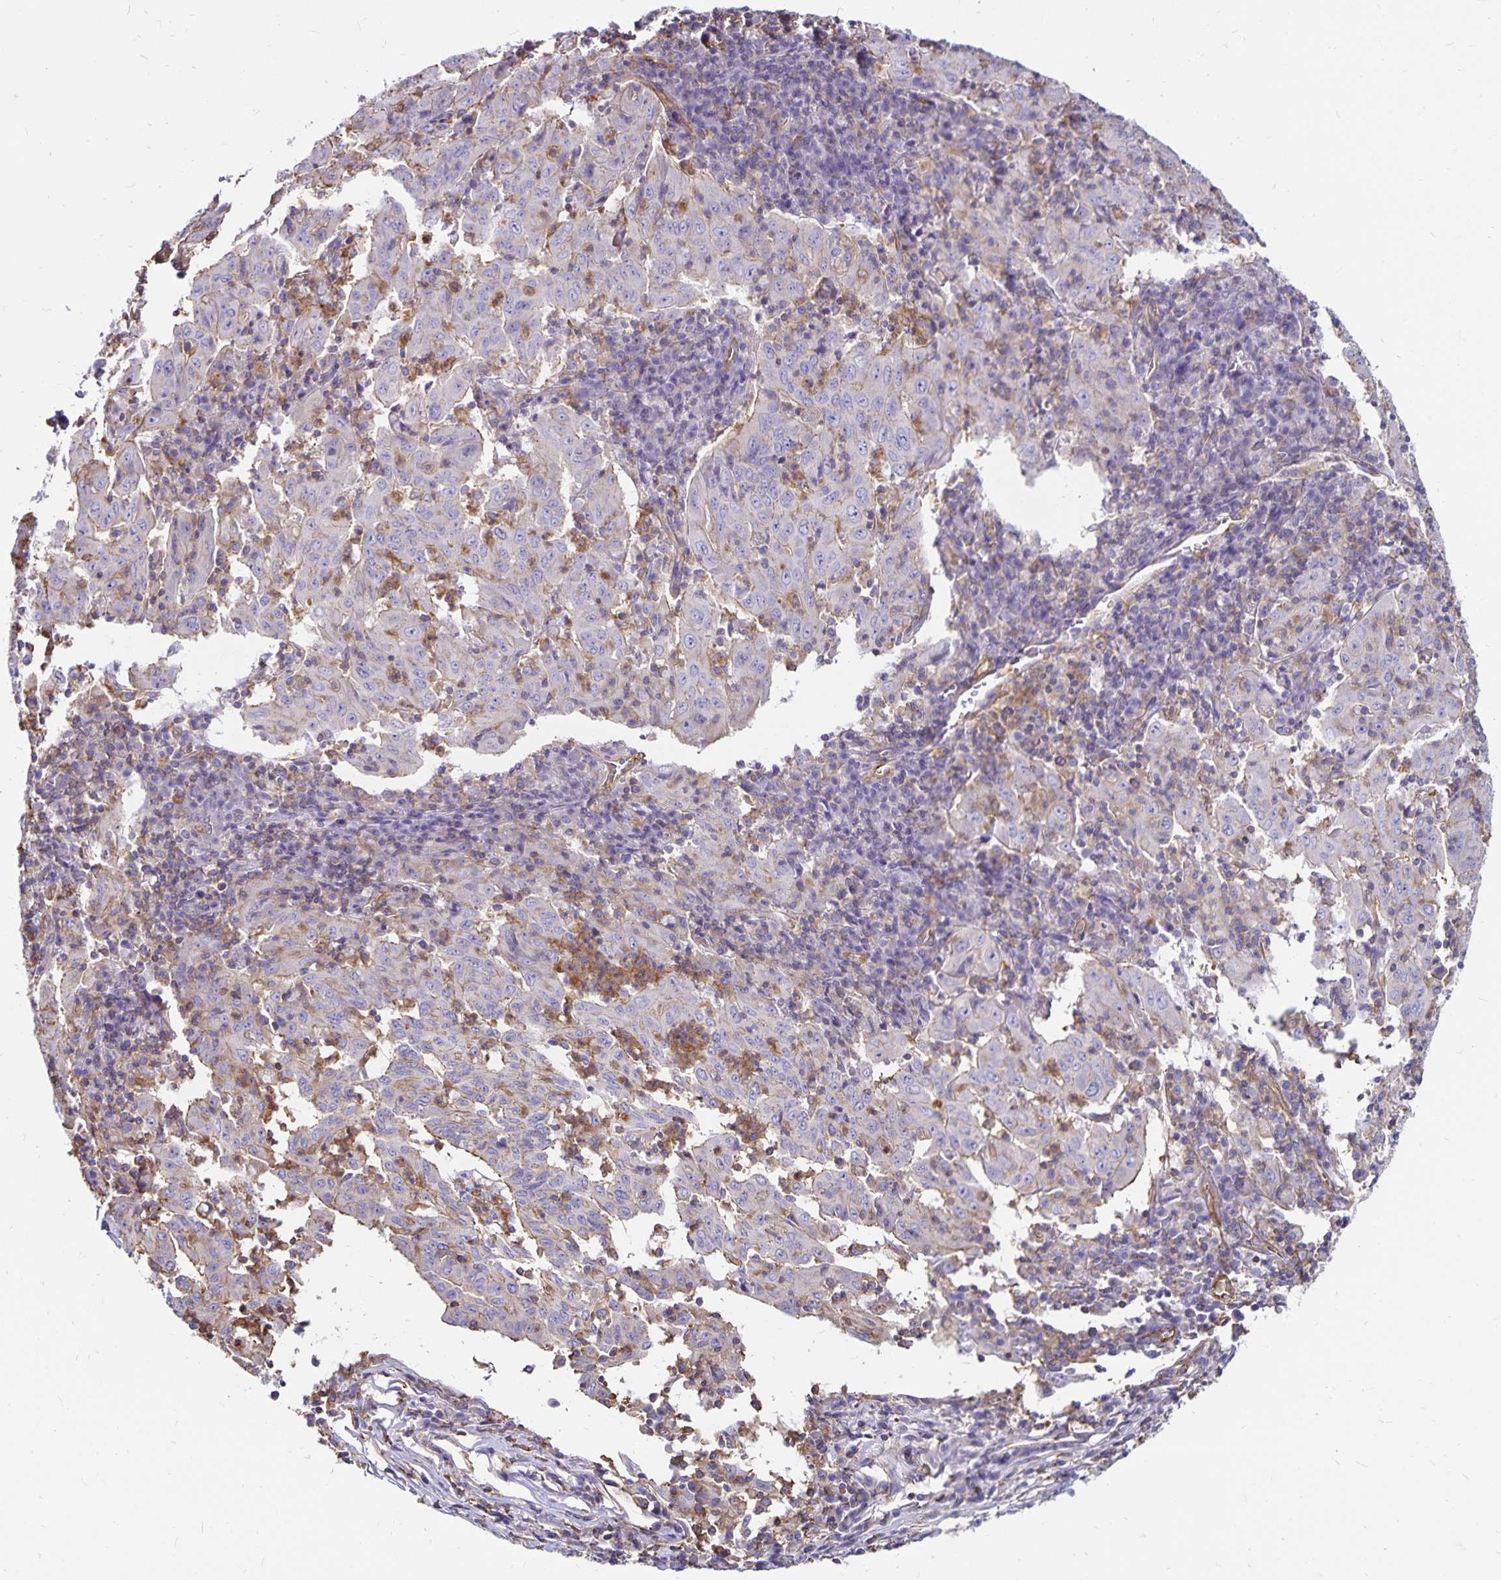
{"staining": {"intensity": "negative", "quantity": "none", "location": "none"}, "tissue": "pancreatic cancer", "cell_type": "Tumor cells", "image_type": "cancer", "snomed": [{"axis": "morphology", "description": "Adenocarcinoma, NOS"}, {"axis": "topography", "description": "Pancreas"}], "caption": "Immunohistochemical staining of human pancreatic adenocarcinoma demonstrates no significant positivity in tumor cells.", "gene": "RPRML", "patient": {"sex": "male", "age": 63}}